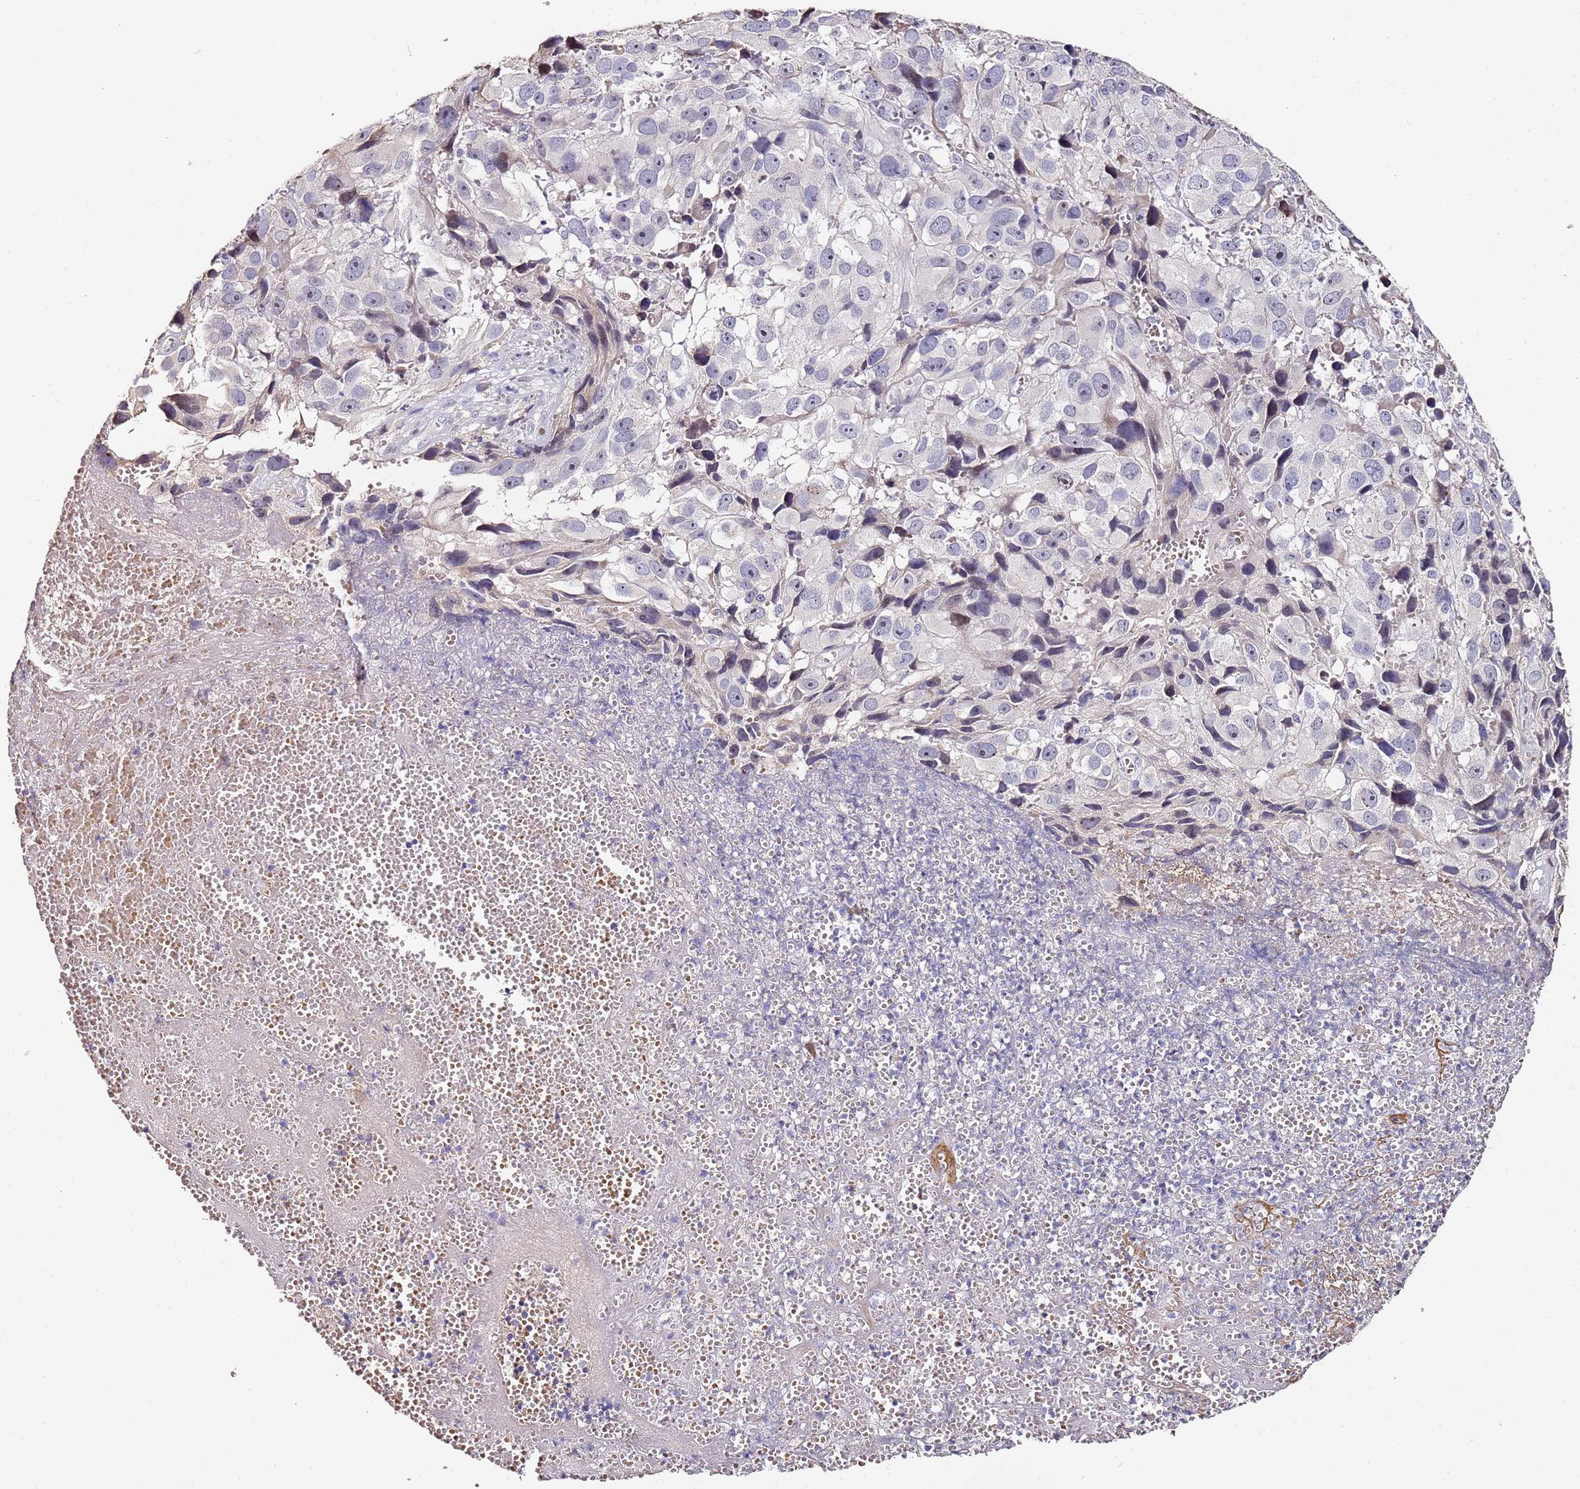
{"staining": {"intensity": "negative", "quantity": "none", "location": "none"}, "tissue": "melanoma", "cell_type": "Tumor cells", "image_type": "cancer", "snomed": [{"axis": "morphology", "description": "Malignant melanoma, NOS"}, {"axis": "topography", "description": "Skin"}], "caption": "This micrograph is of malignant melanoma stained with immunohistochemistry (IHC) to label a protein in brown with the nuclei are counter-stained blue. There is no positivity in tumor cells. (Brightfield microscopy of DAB immunohistochemistry at high magnification).", "gene": "C3orf80", "patient": {"sex": "male", "age": 84}}